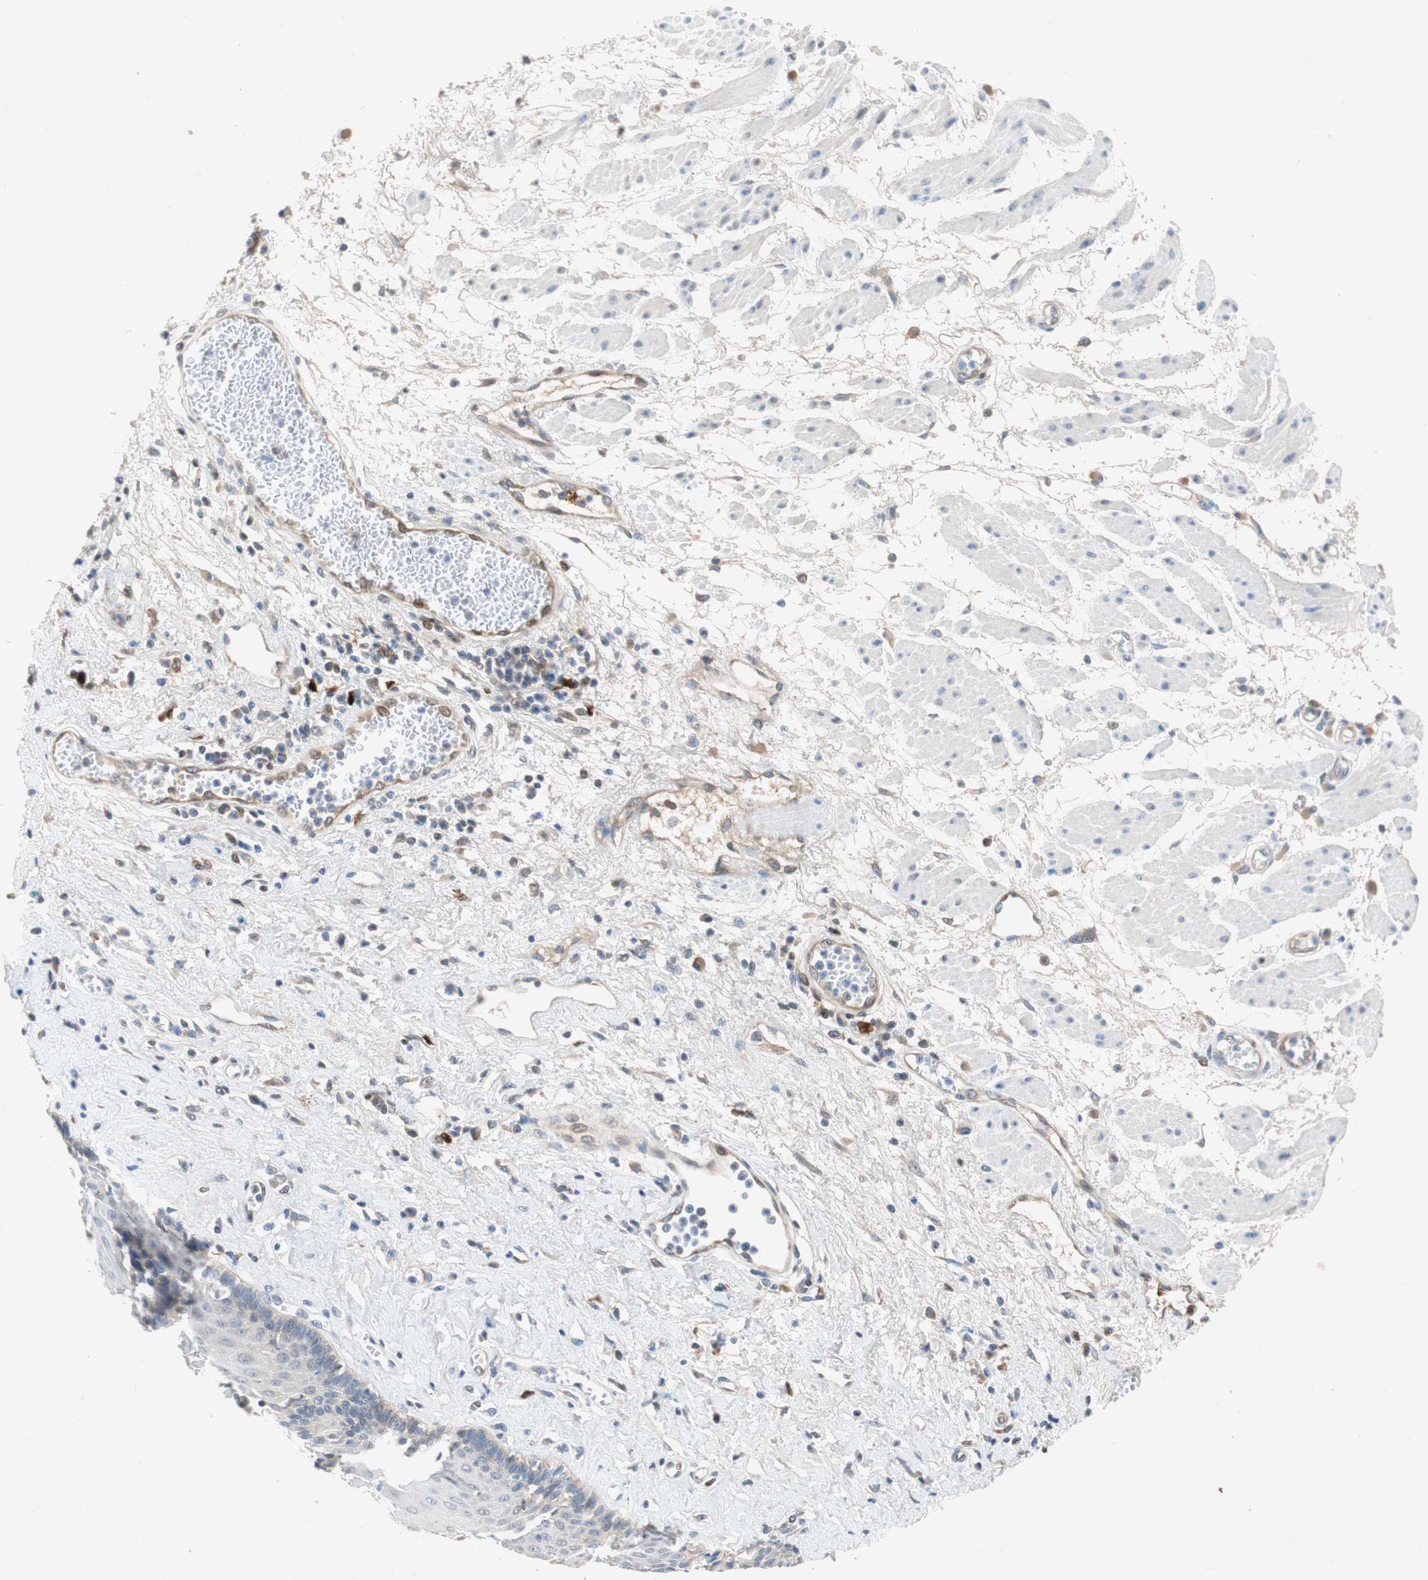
{"staining": {"intensity": "weak", "quantity": "<25%", "location": "cytoplasmic/membranous"}, "tissue": "esophagus", "cell_type": "Squamous epithelial cells", "image_type": "normal", "snomed": [{"axis": "morphology", "description": "Normal tissue, NOS"}, {"axis": "morphology", "description": "Squamous cell carcinoma, NOS"}, {"axis": "topography", "description": "Esophagus"}], "caption": "Esophagus was stained to show a protein in brown. There is no significant positivity in squamous epithelial cells. Brightfield microscopy of immunohistochemistry stained with DAB (3,3'-diaminobenzidine) (brown) and hematoxylin (blue), captured at high magnification.", "gene": "RELB", "patient": {"sex": "male", "age": 65}}